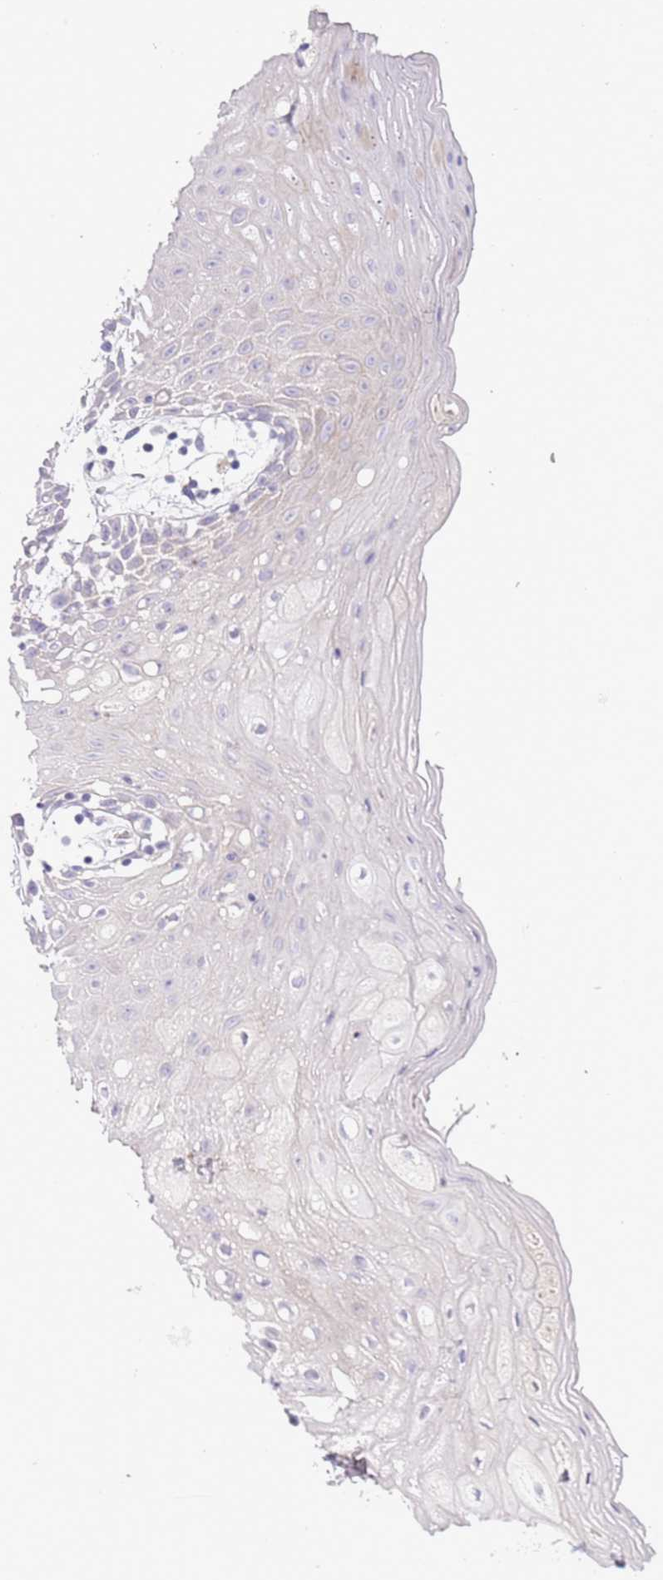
{"staining": {"intensity": "negative", "quantity": "none", "location": "none"}, "tissue": "oral mucosa", "cell_type": "Squamous epithelial cells", "image_type": "normal", "snomed": [{"axis": "morphology", "description": "Normal tissue, NOS"}, {"axis": "topography", "description": "Oral tissue"}, {"axis": "topography", "description": "Tounge, NOS"}], "caption": "High power microscopy photomicrograph of an IHC image of benign oral mucosa, revealing no significant staining in squamous epithelial cells. The staining is performed using DAB (3,3'-diaminobenzidine) brown chromogen with nuclei counter-stained in using hematoxylin.", "gene": "ABHD17A", "patient": {"sex": "female", "age": 59}}